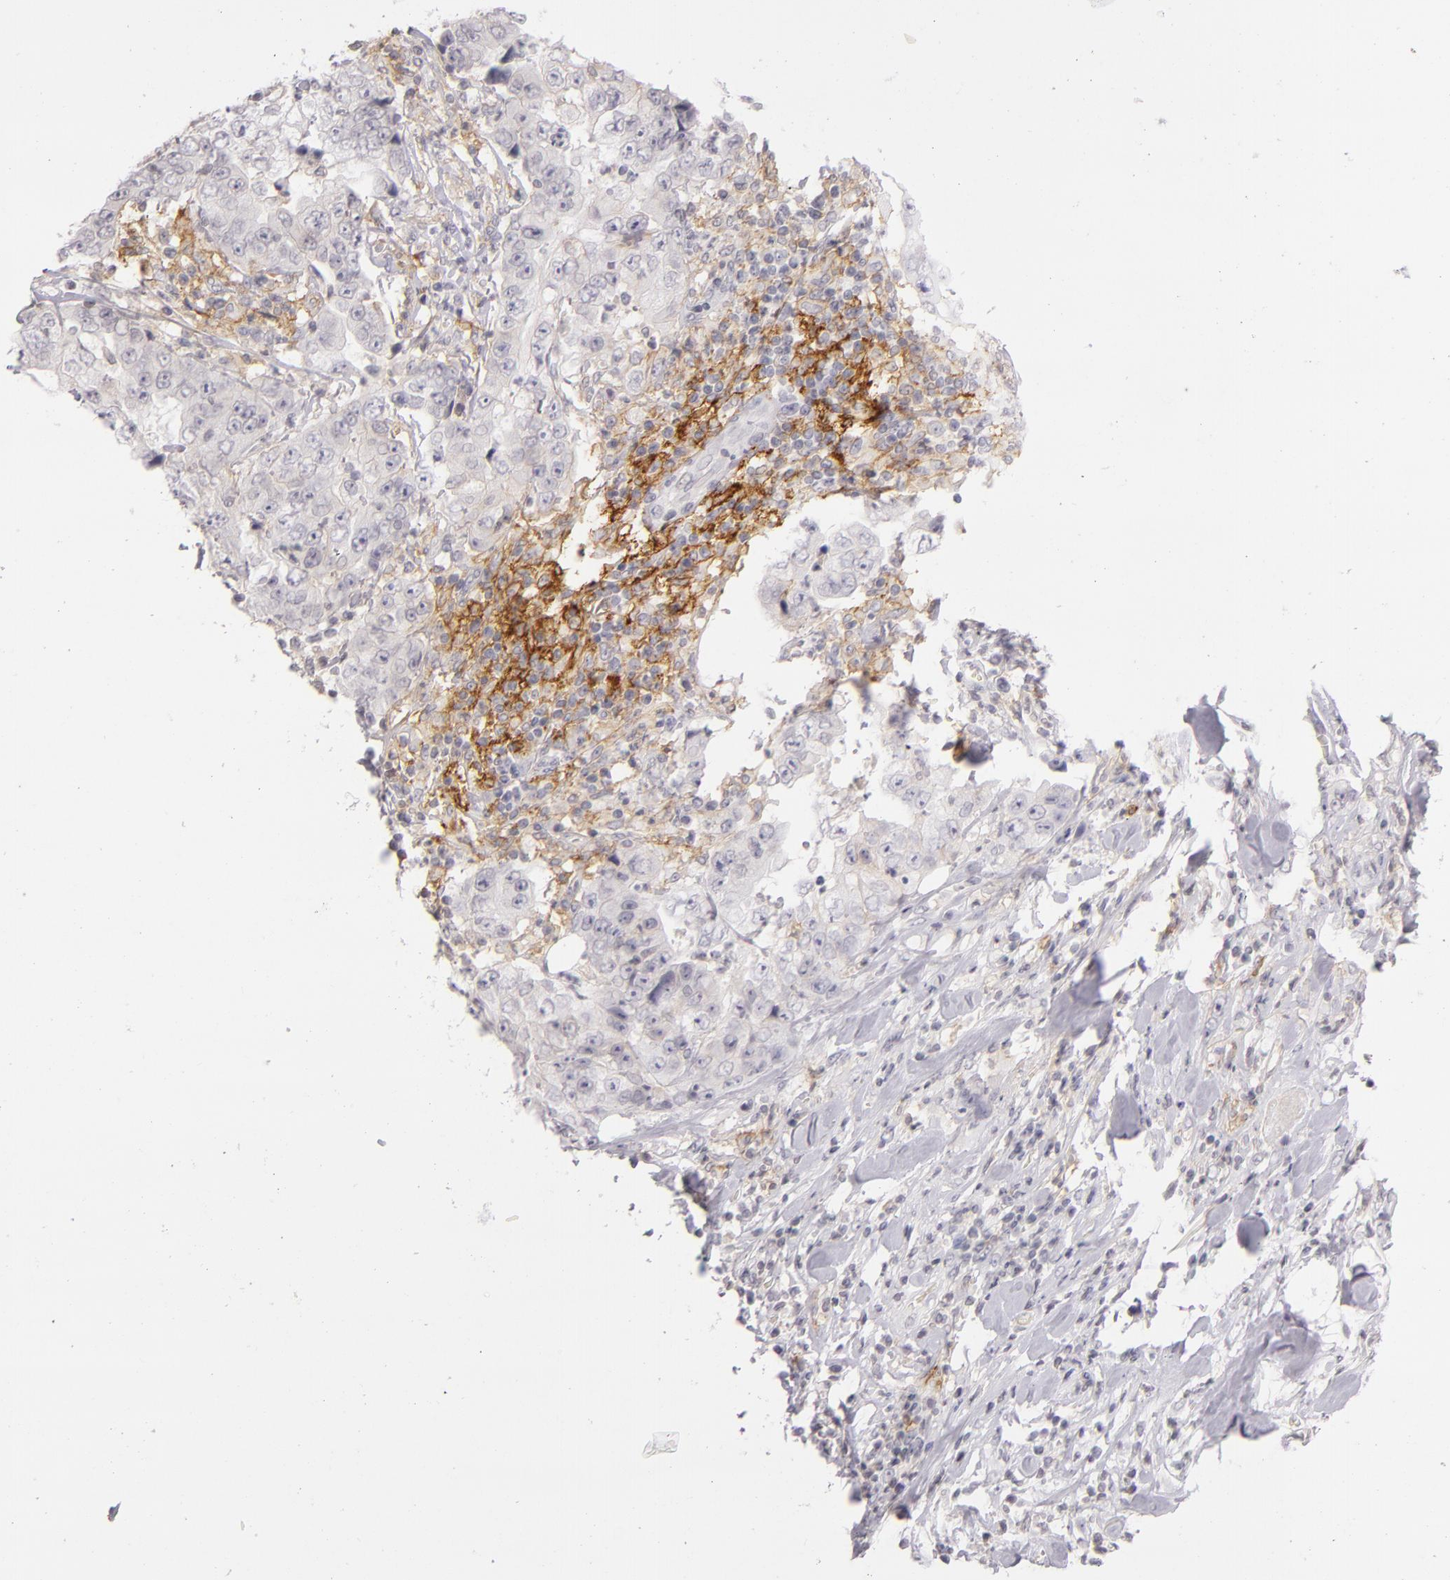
{"staining": {"intensity": "negative", "quantity": "none", "location": "none"}, "tissue": "lung cancer", "cell_type": "Tumor cells", "image_type": "cancer", "snomed": [{"axis": "morphology", "description": "Squamous cell carcinoma, NOS"}, {"axis": "topography", "description": "Lung"}], "caption": "A photomicrograph of squamous cell carcinoma (lung) stained for a protein shows no brown staining in tumor cells.", "gene": "CD40", "patient": {"sex": "male", "age": 64}}